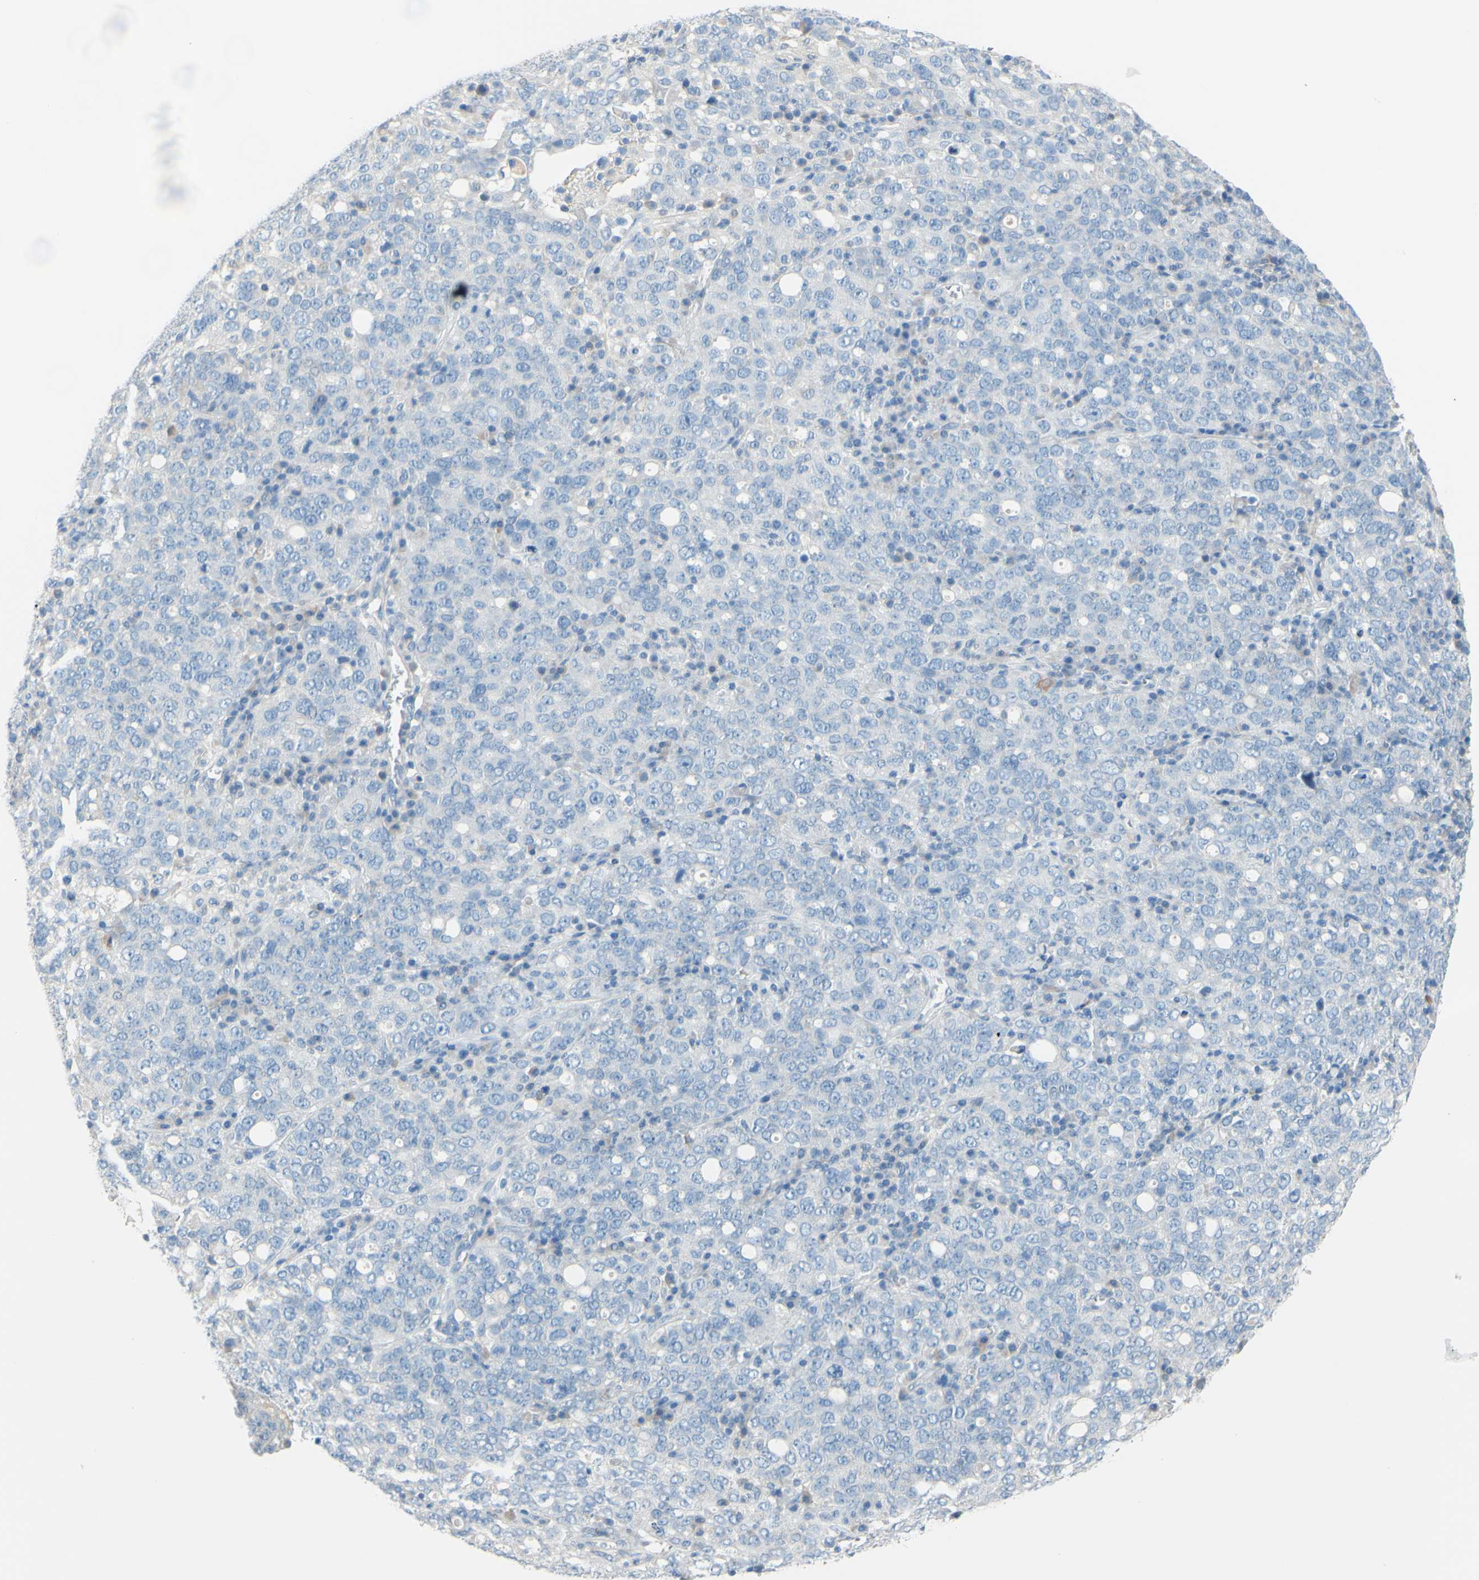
{"staining": {"intensity": "weak", "quantity": "<25%", "location": "cytoplasmic/membranous"}, "tissue": "ovarian cancer", "cell_type": "Tumor cells", "image_type": "cancer", "snomed": [{"axis": "morphology", "description": "Carcinoma, endometroid"}, {"axis": "topography", "description": "Ovary"}], "caption": "High power microscopy image of an immunohistochemistry (IHC) image of endometroid carcinoma (ovarian), revealing no significant positivity in tumor cells.", "gene": "SLC1A2", "patient": {"sex": "female", "age": 62}}